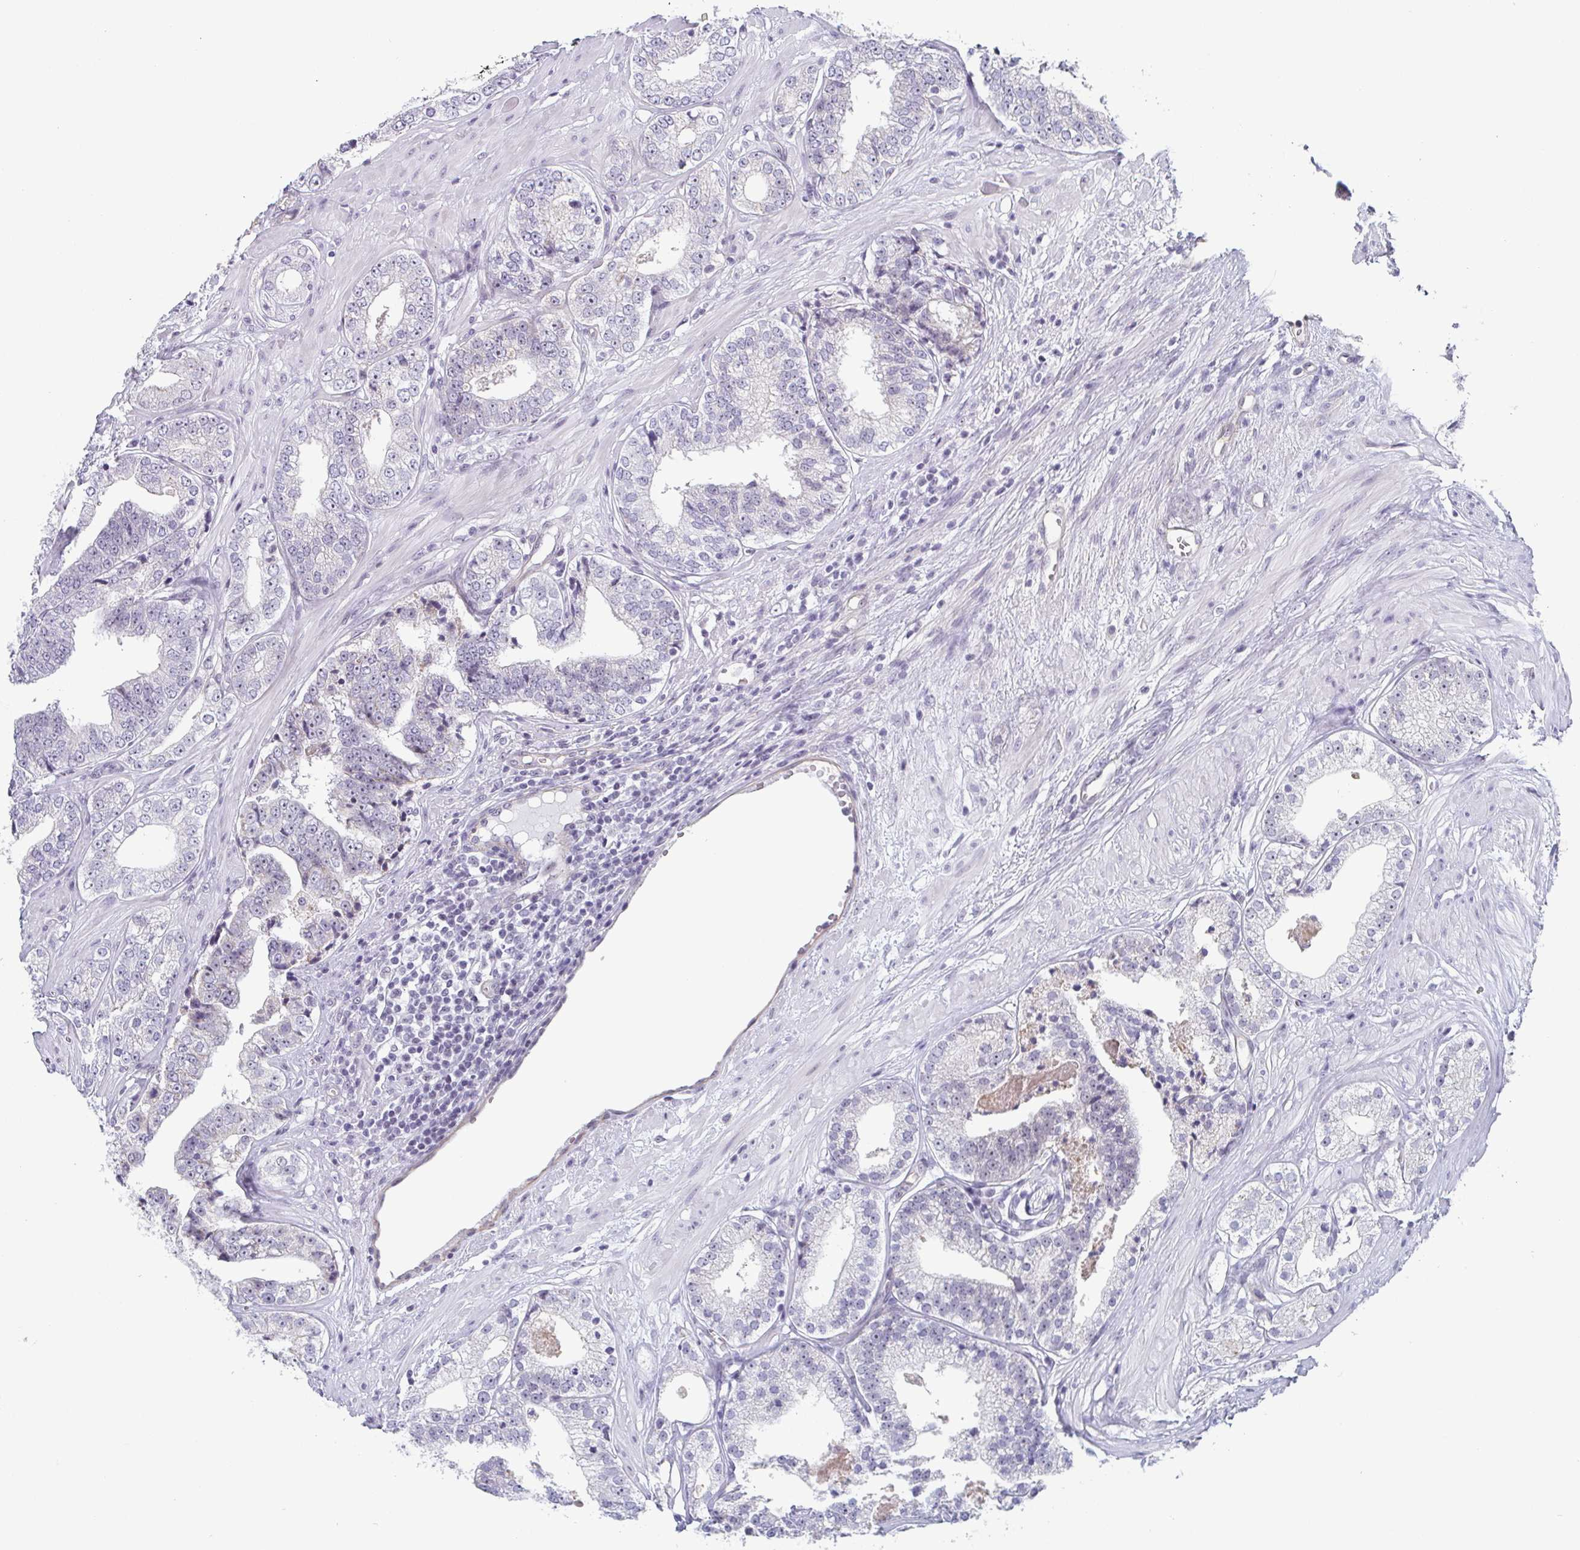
{"staining": {"intensity": "negative", "quantity": "none", "location": "none"}, "tissue": "prostate cancer", "cell_type": "Tumor cells", "image_type": "cancer", "snomed": [{"axis": "morphology", "description": "Adenocarcinoma, Low grade"}, {"axis": "topography", "description": "Prostate"}], "caption": "Immunohistochemical staining of human prostate cancer displays no significant expression in tumor cells. (DAB immunohistochemistry with hematoxylin counter stain).", "gene": "EXOSC7", "patient": {"sex": "male", "age": 60}}